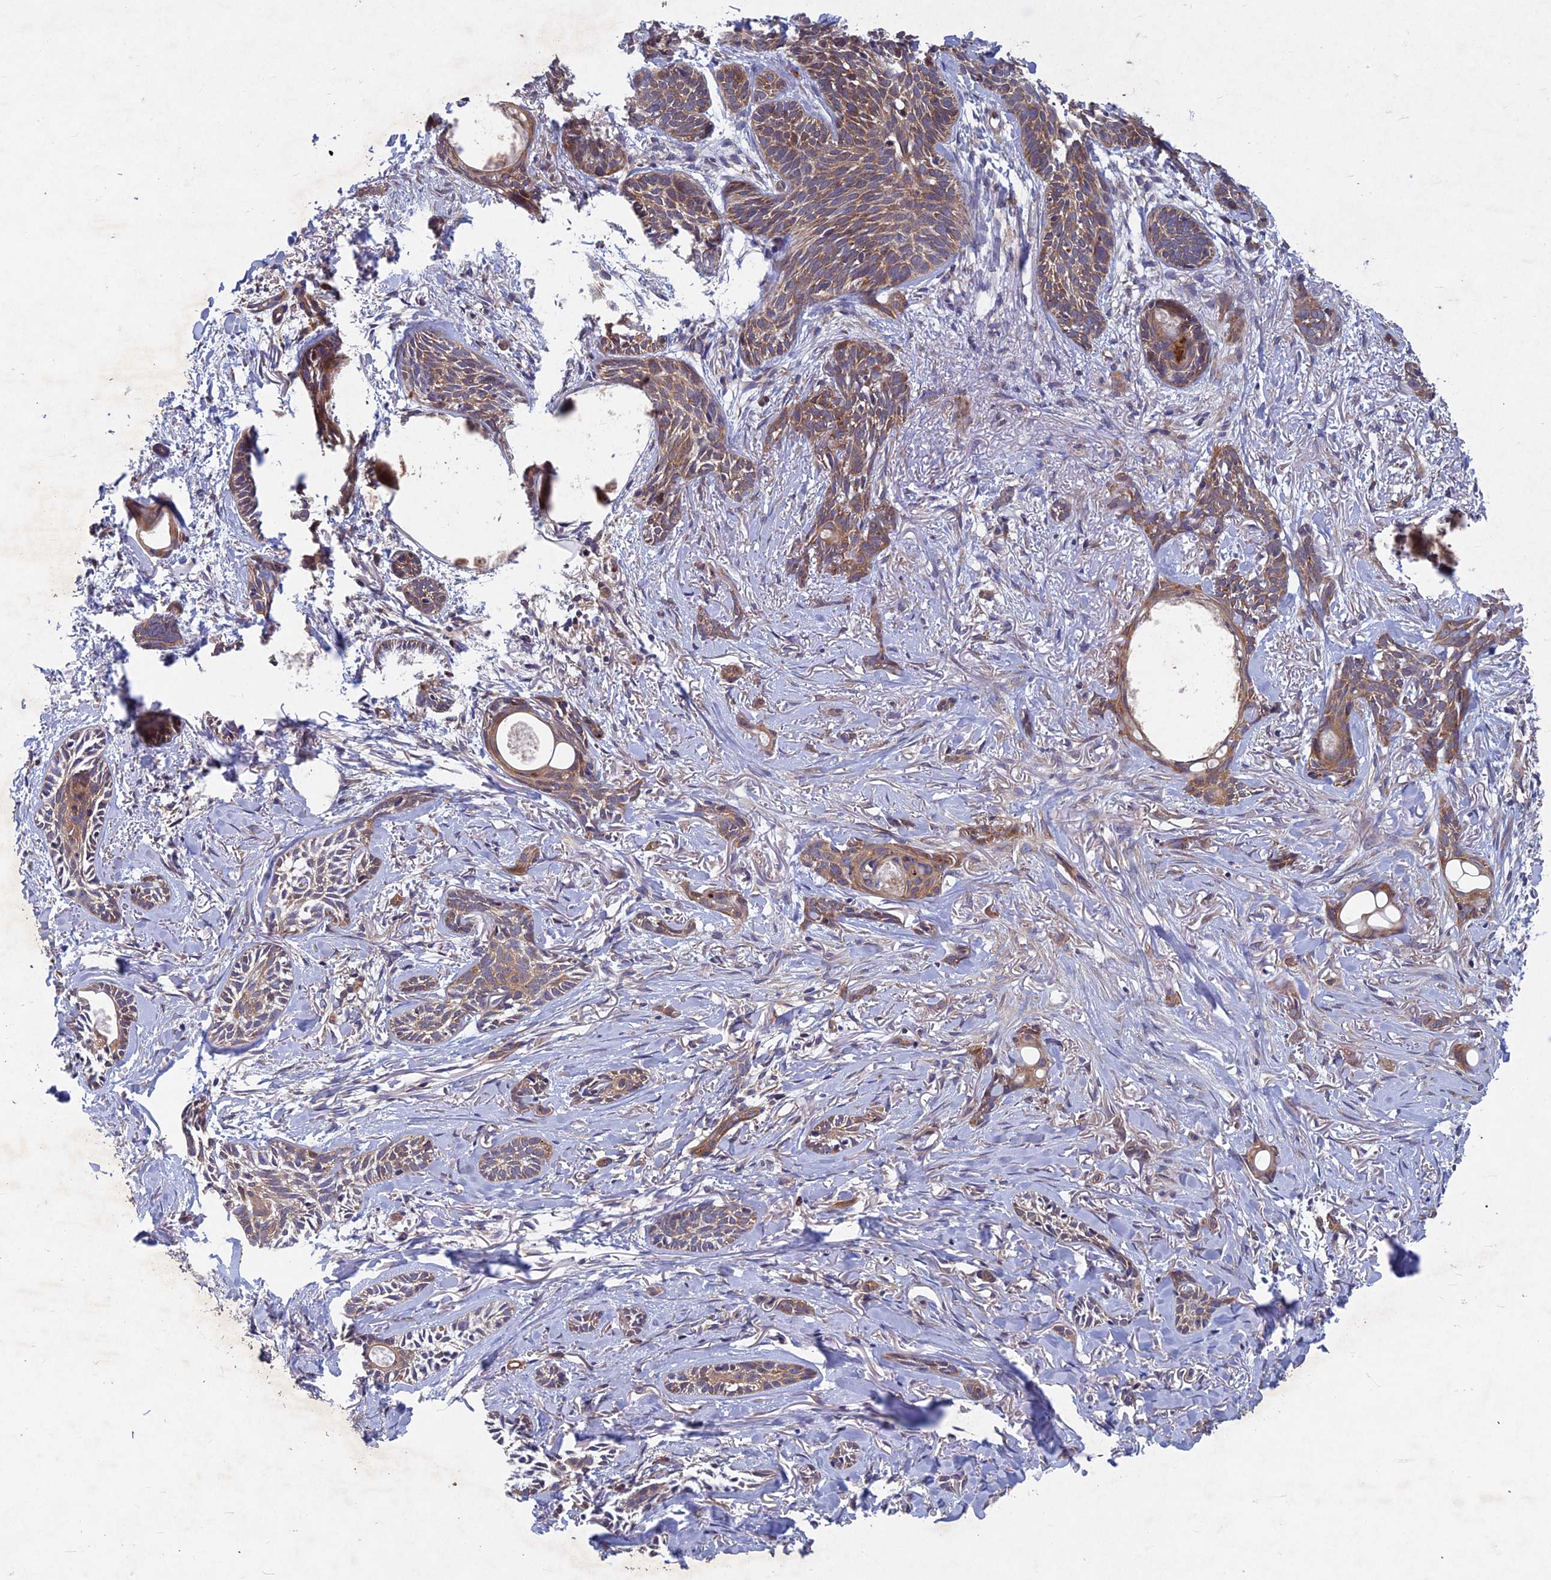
{"staining": {"intensity": "moderate", "quantity": ">75%", "location": "cytoplasmic/membranous"}, "tissue": "skin cancer", "cell_type": "Tumor cells", "image_type": "cancer", "snomed": [{"axis": "morphology", "description": "Basal cell carcinoma"}, {"axis": "topography", "description": "Skin"}], "caption": "This histopathology image shows immunohistochemistry staining of human skin cancer (basal cell carcinoma), with medium moderate cytoplasmic/membranous positivity in approximately >75% of tumor cells.", "gene": "NCAPG", "patient": {"sex": "female", "age": 59}}